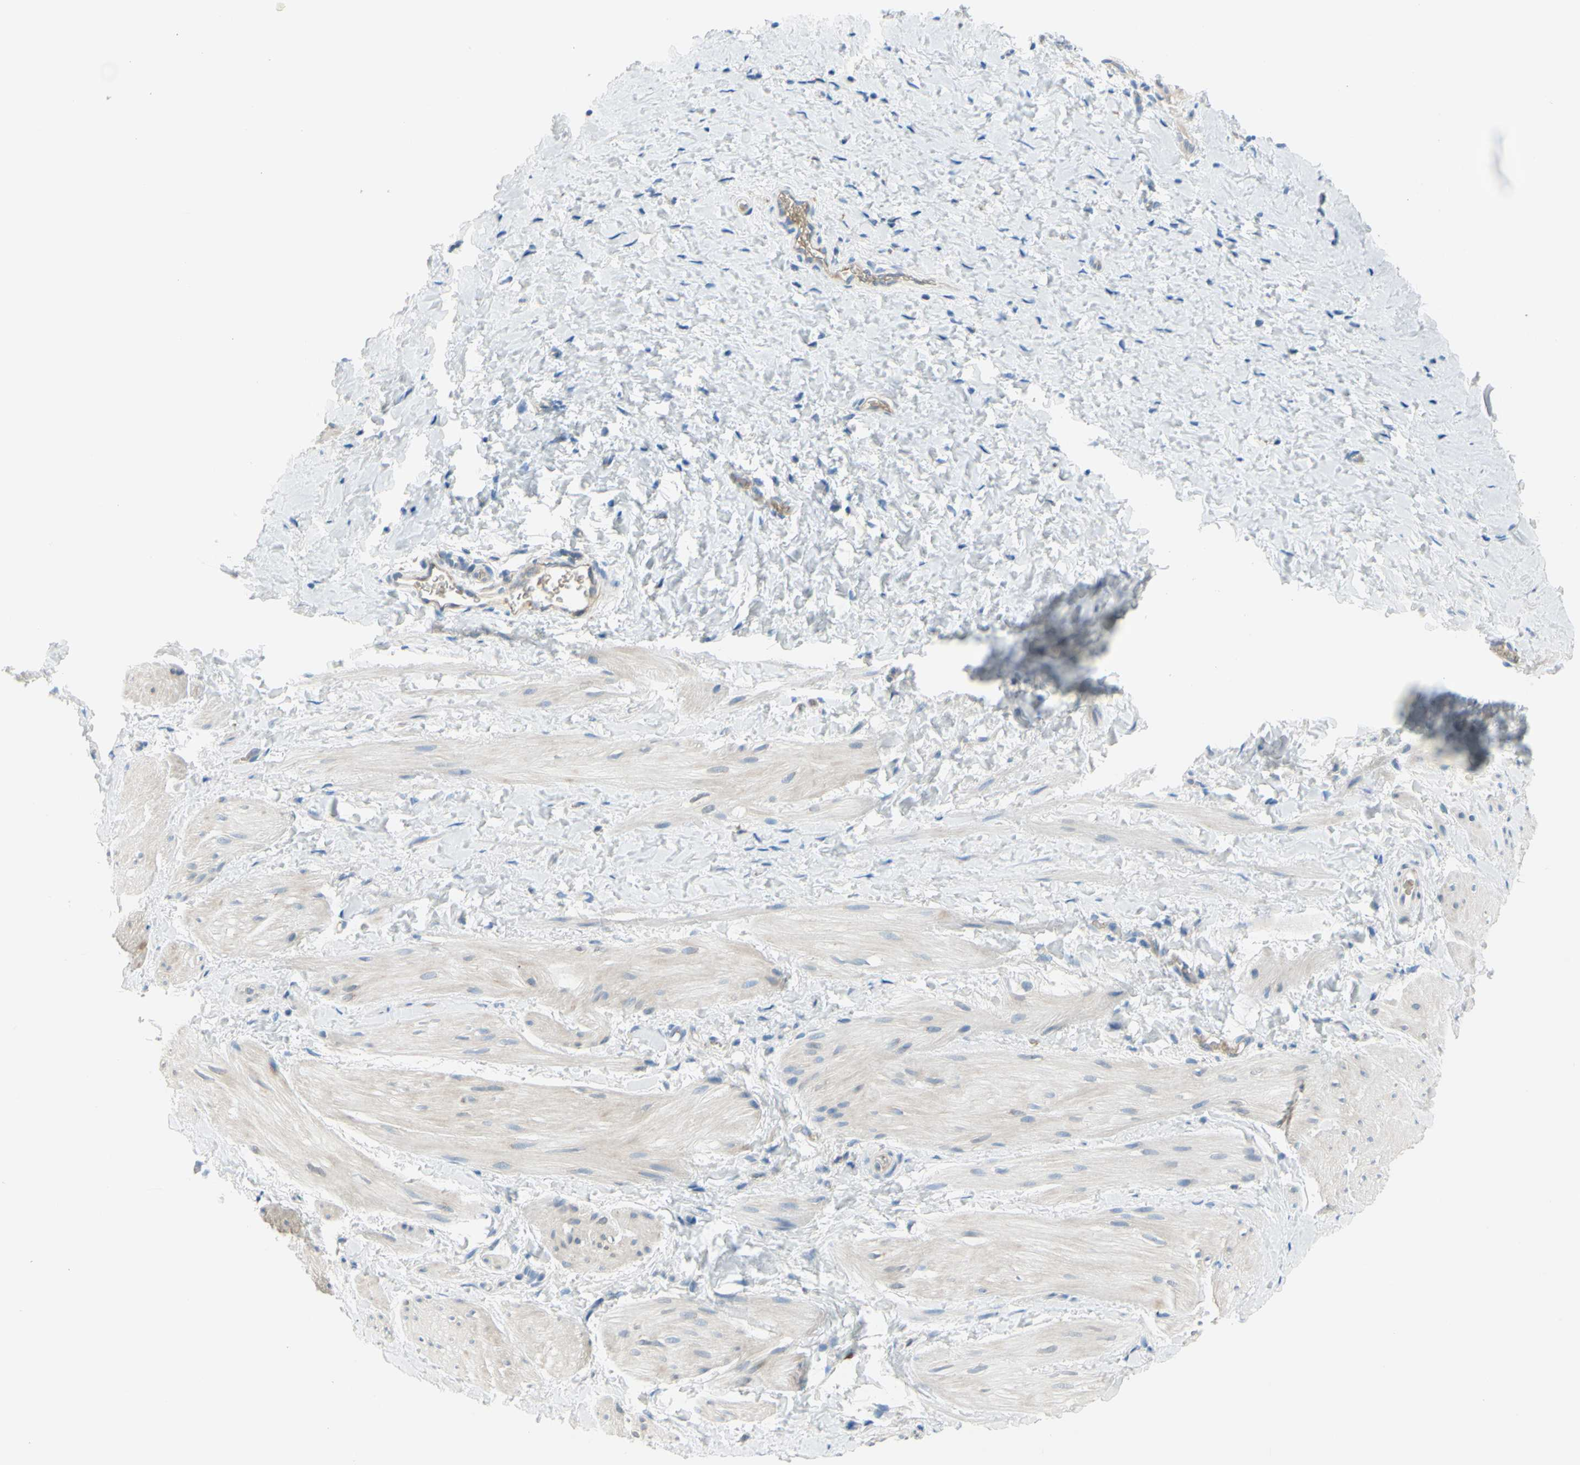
{"staining": {"intensity": "negative", "quantity": "none", "location": "none"}, "tissue": "smooth muscle", "cell_type": "Smooth muscle cells", "image_type": "normal", "snomed": [{"axis": "morphology", "description": "Normal tissue, NOS"}, {"axis": "topography", "description": "Smooth muscle"}], "caption": "Immunohistochemistry (IHC) of normal human smooth muscle displays no positivity in smooth muscle cells. (DAB (3,3'-diaminobenzidine) immunohistochemistry (IHC) visualized using brightfield microscopy, high magnification).", "gene": "FRMD4B", "patient": {"sex": "male", "age": 16}}